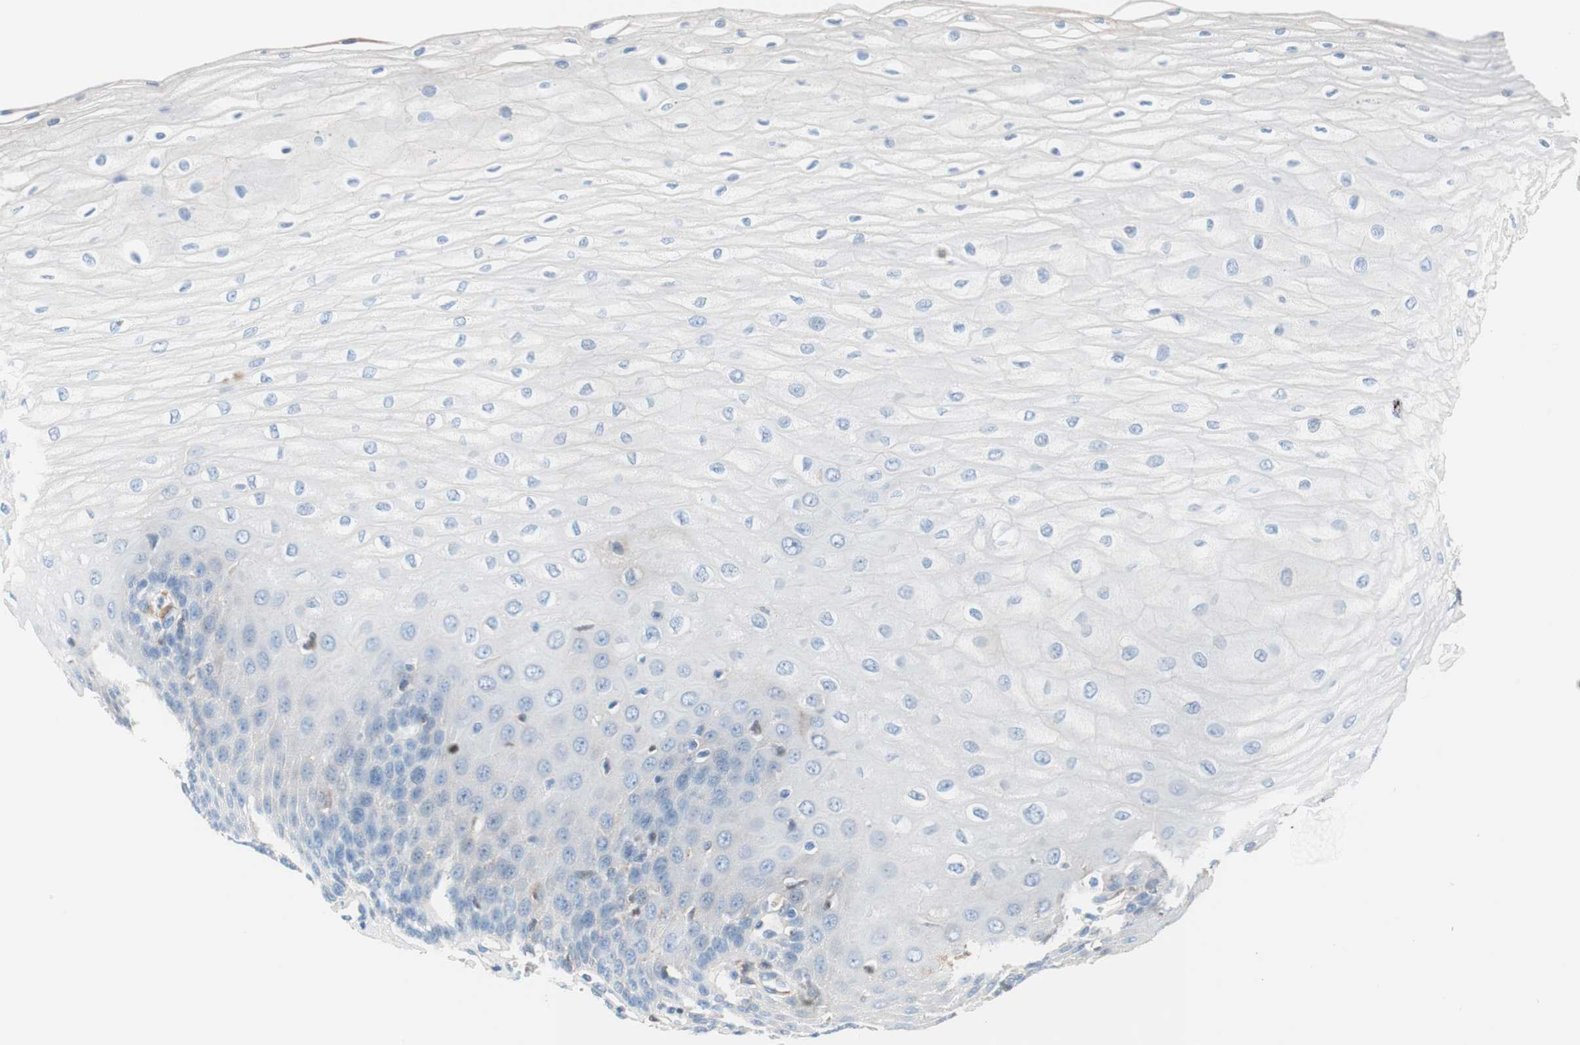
{"staining": {"intensity": "negative", "quantity": "none", "location": "none"}, "tissue": "esophagus", "cell_type": "Squamous epithelial cells", "image_type": "normal", "snomed": [{"axis": "morphology", "description": "Normal tissue, NOS"}, {"axis": "morphology", "description": "Squamous cell carcinoma, NOS"}, {"axis": "topography", "description": "Esophagus"}], "caption": "High magnification brightfield microscopy of normal esophagus stained with DAB (brown) and counterstained with hematoxylin (blue): squamous epithelial cells show no significant expression.", "gene": "RBP4", "patient": {"sex": "male", "age": 65}}